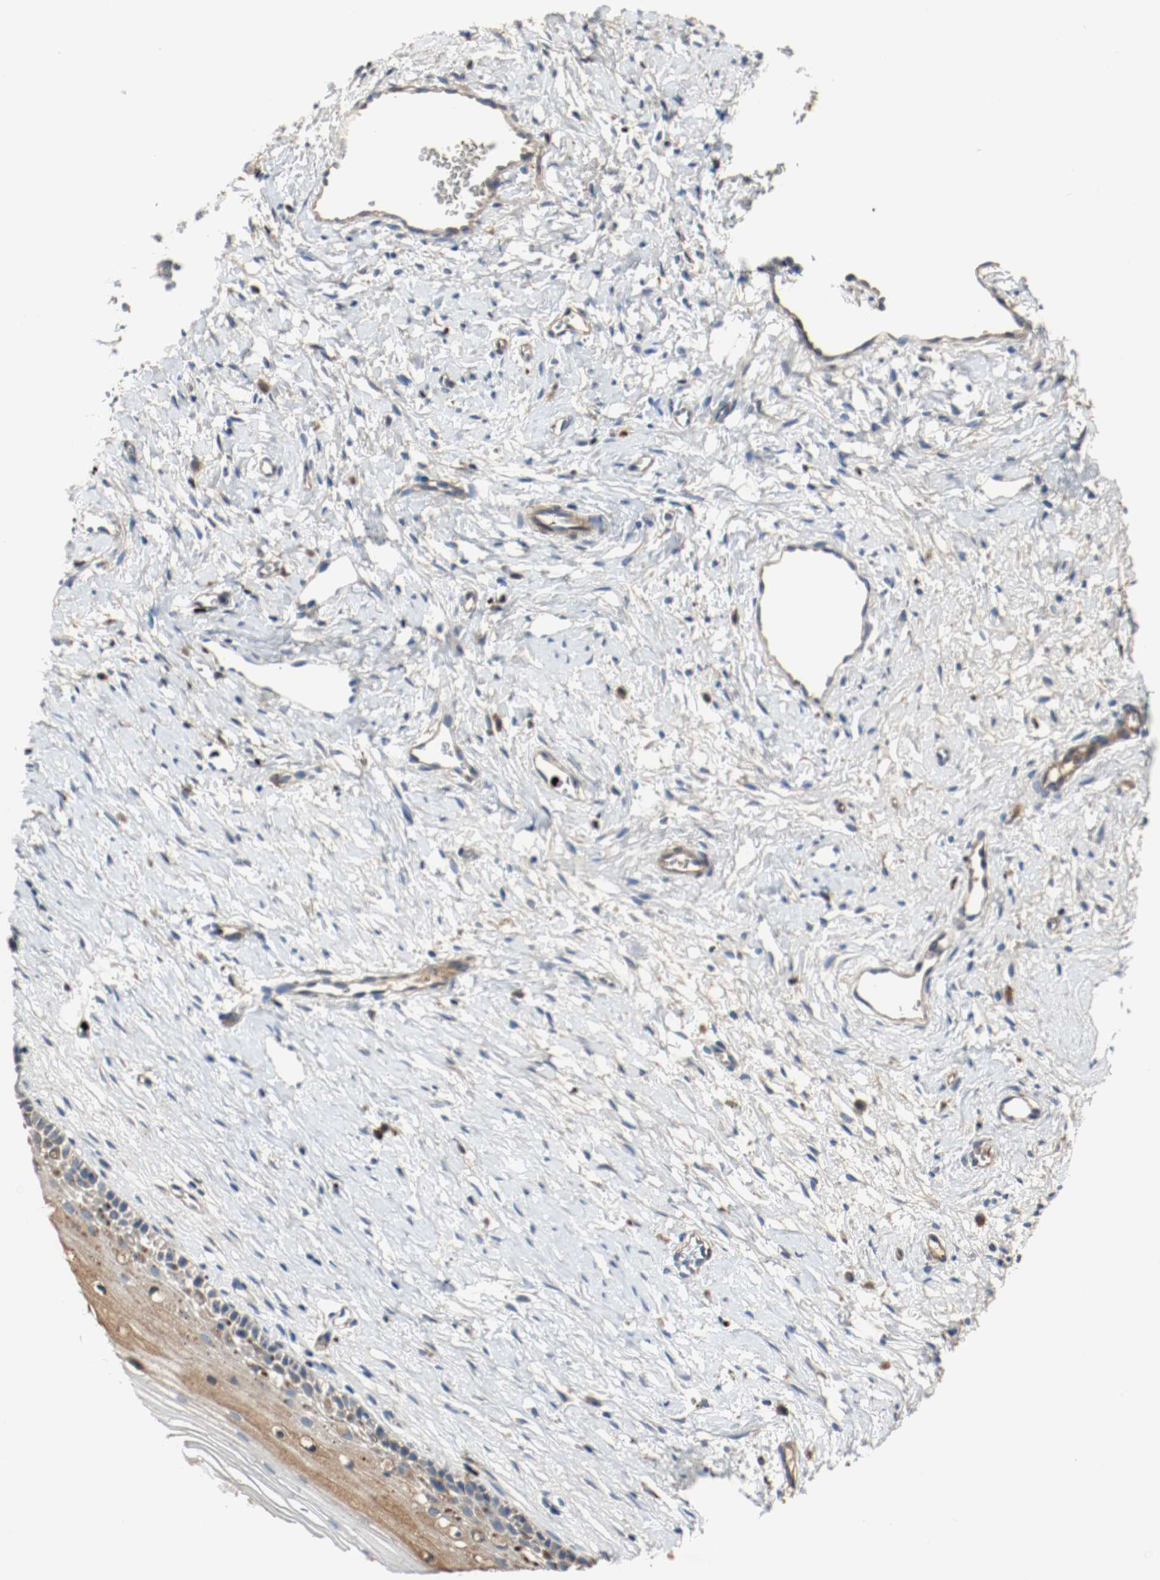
{"staining": {"intensity": "negative", "quantity": "none", "location": "none"}, "tissue": "cervix", "cell_type": "Glandular cells", "image_type": "normal", "snomed": [{"axis": "morphology", "description": "Normal tissue, NOS"}, {"axis": "topography", "description": "Cervix"}], "caption": "The immunohistochemistry micrograph has no significant positivity in glandular cells of cervix.", "gene": "BLK", "patient": {"sex": "female", "age": 46}}